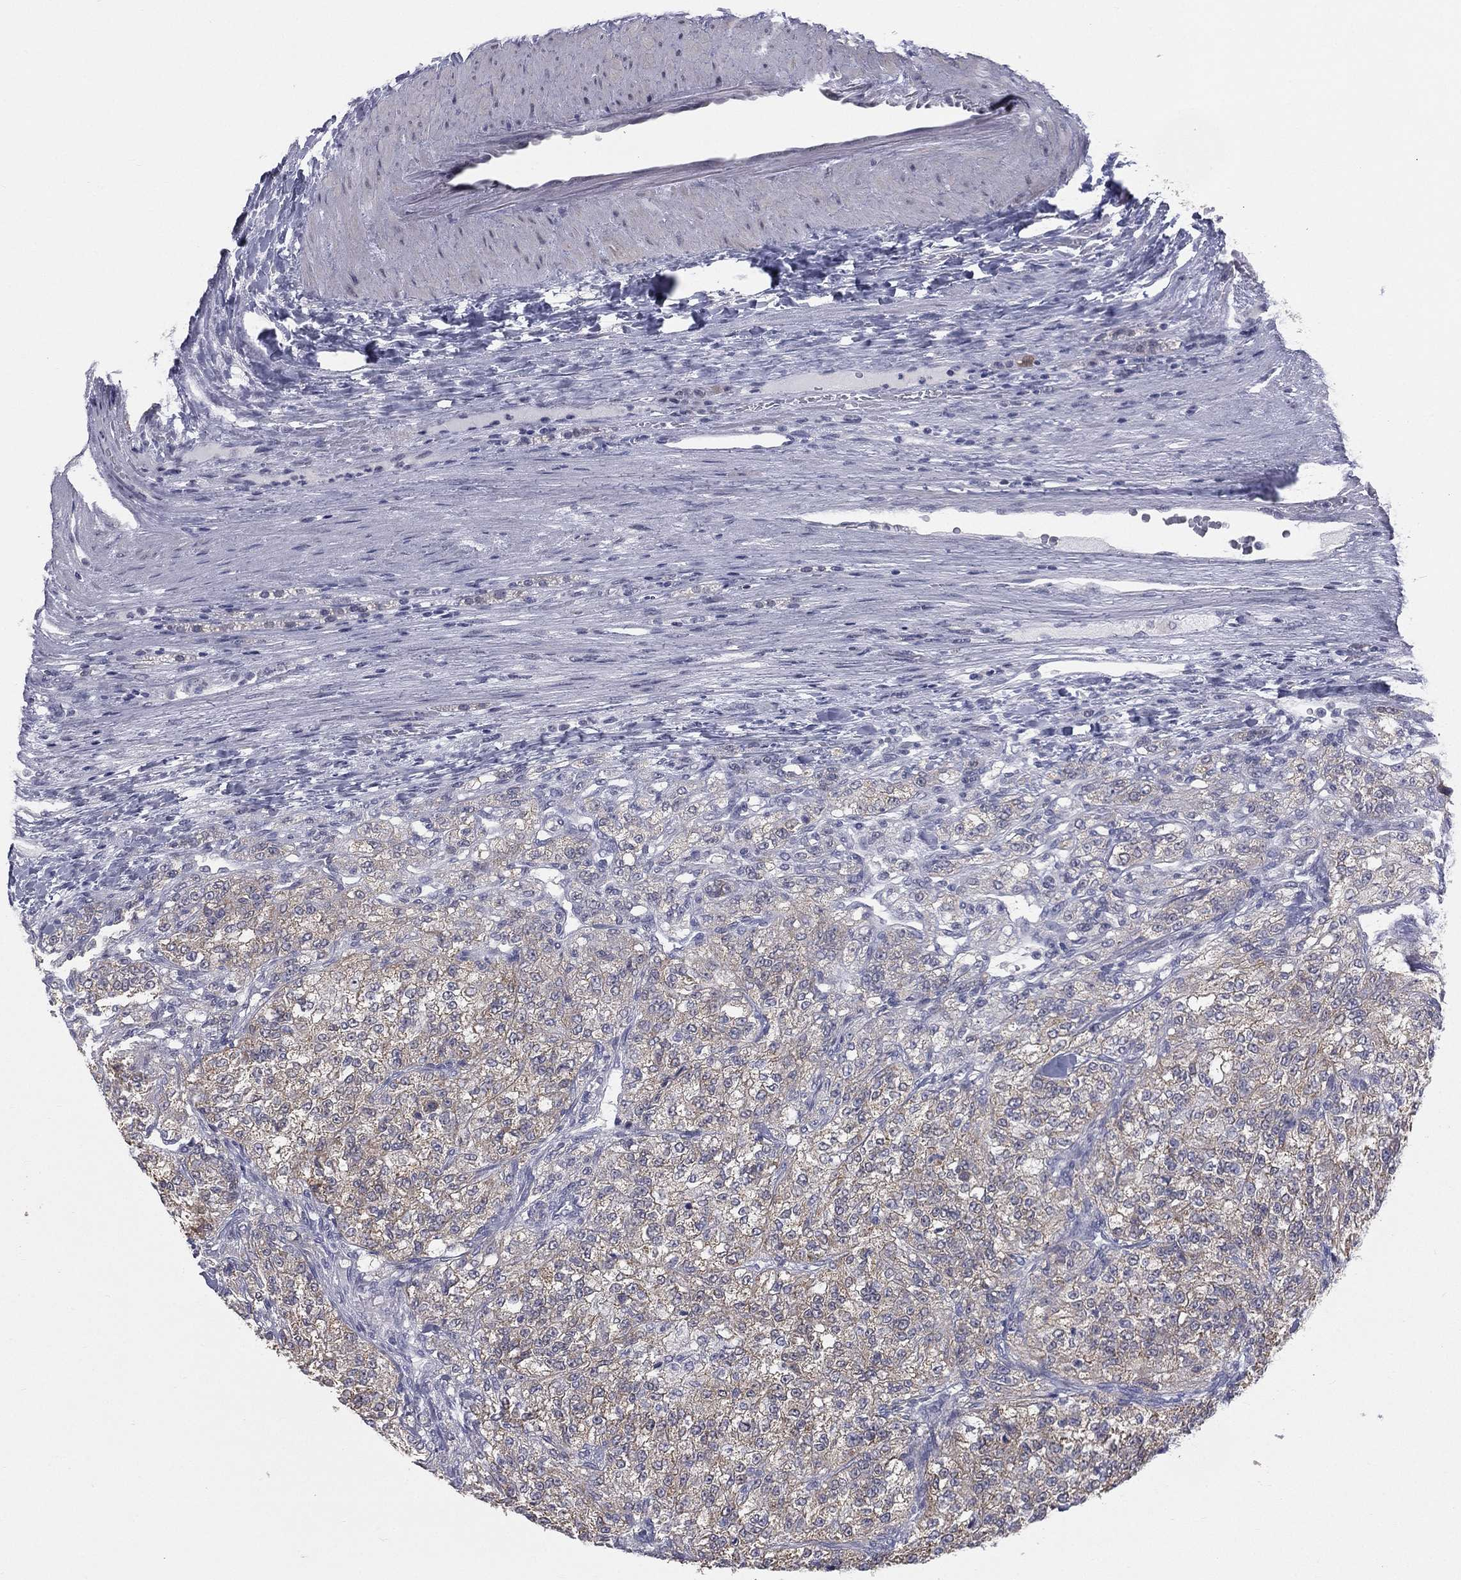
{"staining": {"intensity": "weak", "quantity": "<25%", "location": "cytoplasmic/membranous"}, "tissue": "renal cancer", "cell_type": "Tumor cells", "image_type": "cancer", "snomed": [{"axis": "morphology", "description": "Adenocarcinoma, NOS"}, {"axis": "topography", "description": "Kidney"}], "caption": "Tumor cells show no significant expression in renal adenocarcinoma.", "gene": "DMKN", "patient": {"sex": "female", "age": 63}}